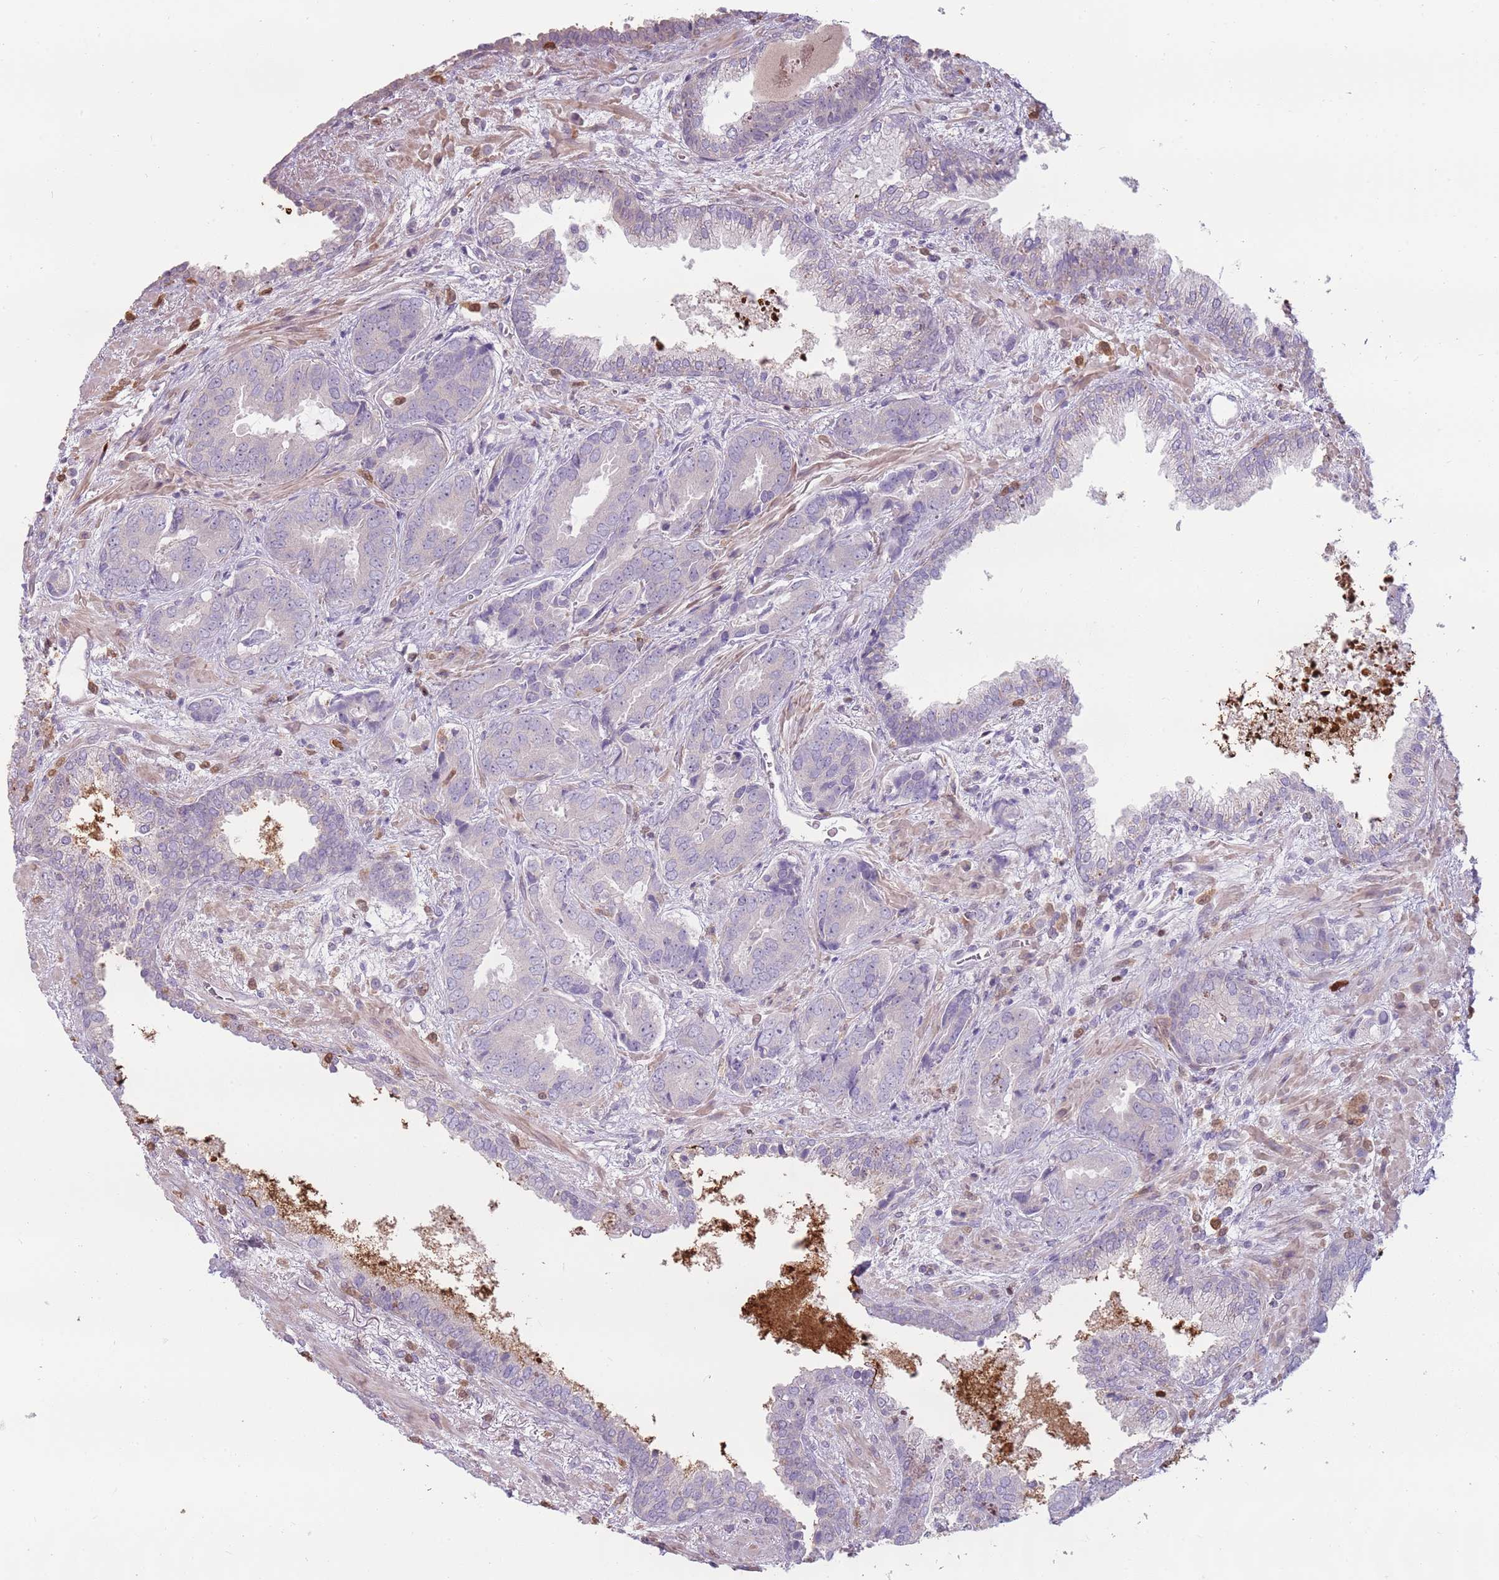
{"staining": {"intensity": "negative", "quantity": "none", "location": "none"}, "tissue": "prostate cancer", "cell_type": "Tumor cells", "image_type": "cancer", "snomed": [{"axis": "morphology", "description": "Adenocarcinoma, High grade"}, {"axis": "topography", "description": "Prostate"}], "caption": "A histopathology image of human high-grade adenocarcinoma (prostate) is negative for staining in tumor cells. (Stains: DAB immunohistochemistry (IHC) with hematoxylin counter stain, Microscopy: brightfield microscopy at high magnification).", "gene": "SPAG4", "patient": {"sex": "male", "age": 71}}